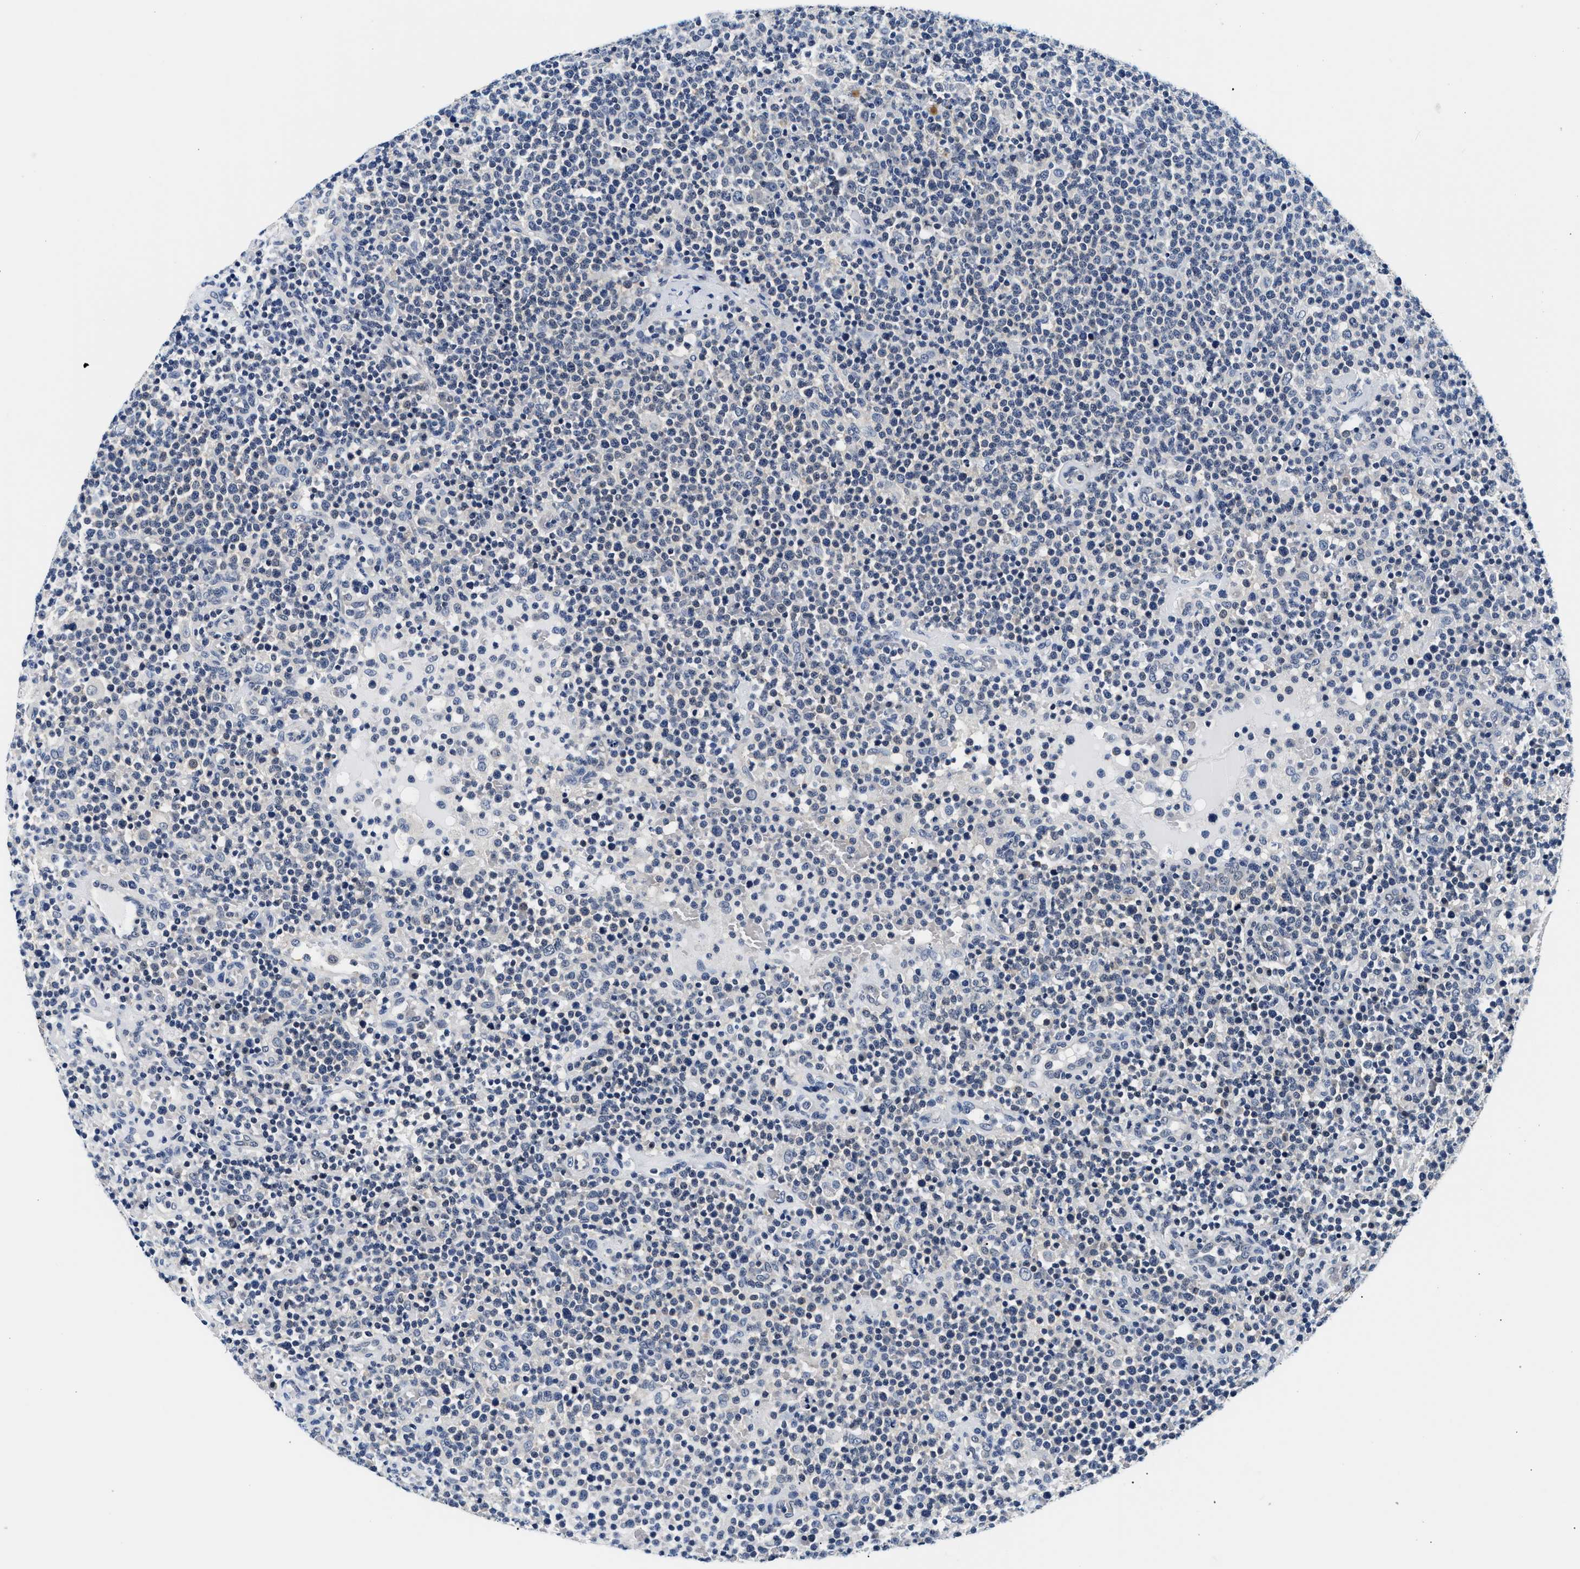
{"staining": {"intensity": "negative", "quantity": "none", "location": "none"}, "tissue": "lymphoma", "cell_type": "Tumor cells", "image_type": "cancer", "snomed": [{"axis": "morphology", "description": "Malignant lymphoma, non-Hodgkin's type, High grade"}, {"axis": "topography", "description": "Lymph node"}], "caption": "The immunohistochemistry image has no significant staining in tumor cells of high-grade malignant lymphoma, non-Hodgkin's type tissue. The staining is performed using DAB brown chromogen with nuclei counter-stained in using hematoxylin.", "gene": "UCHL3", "patient": {"sex": "male", "age": 61}}